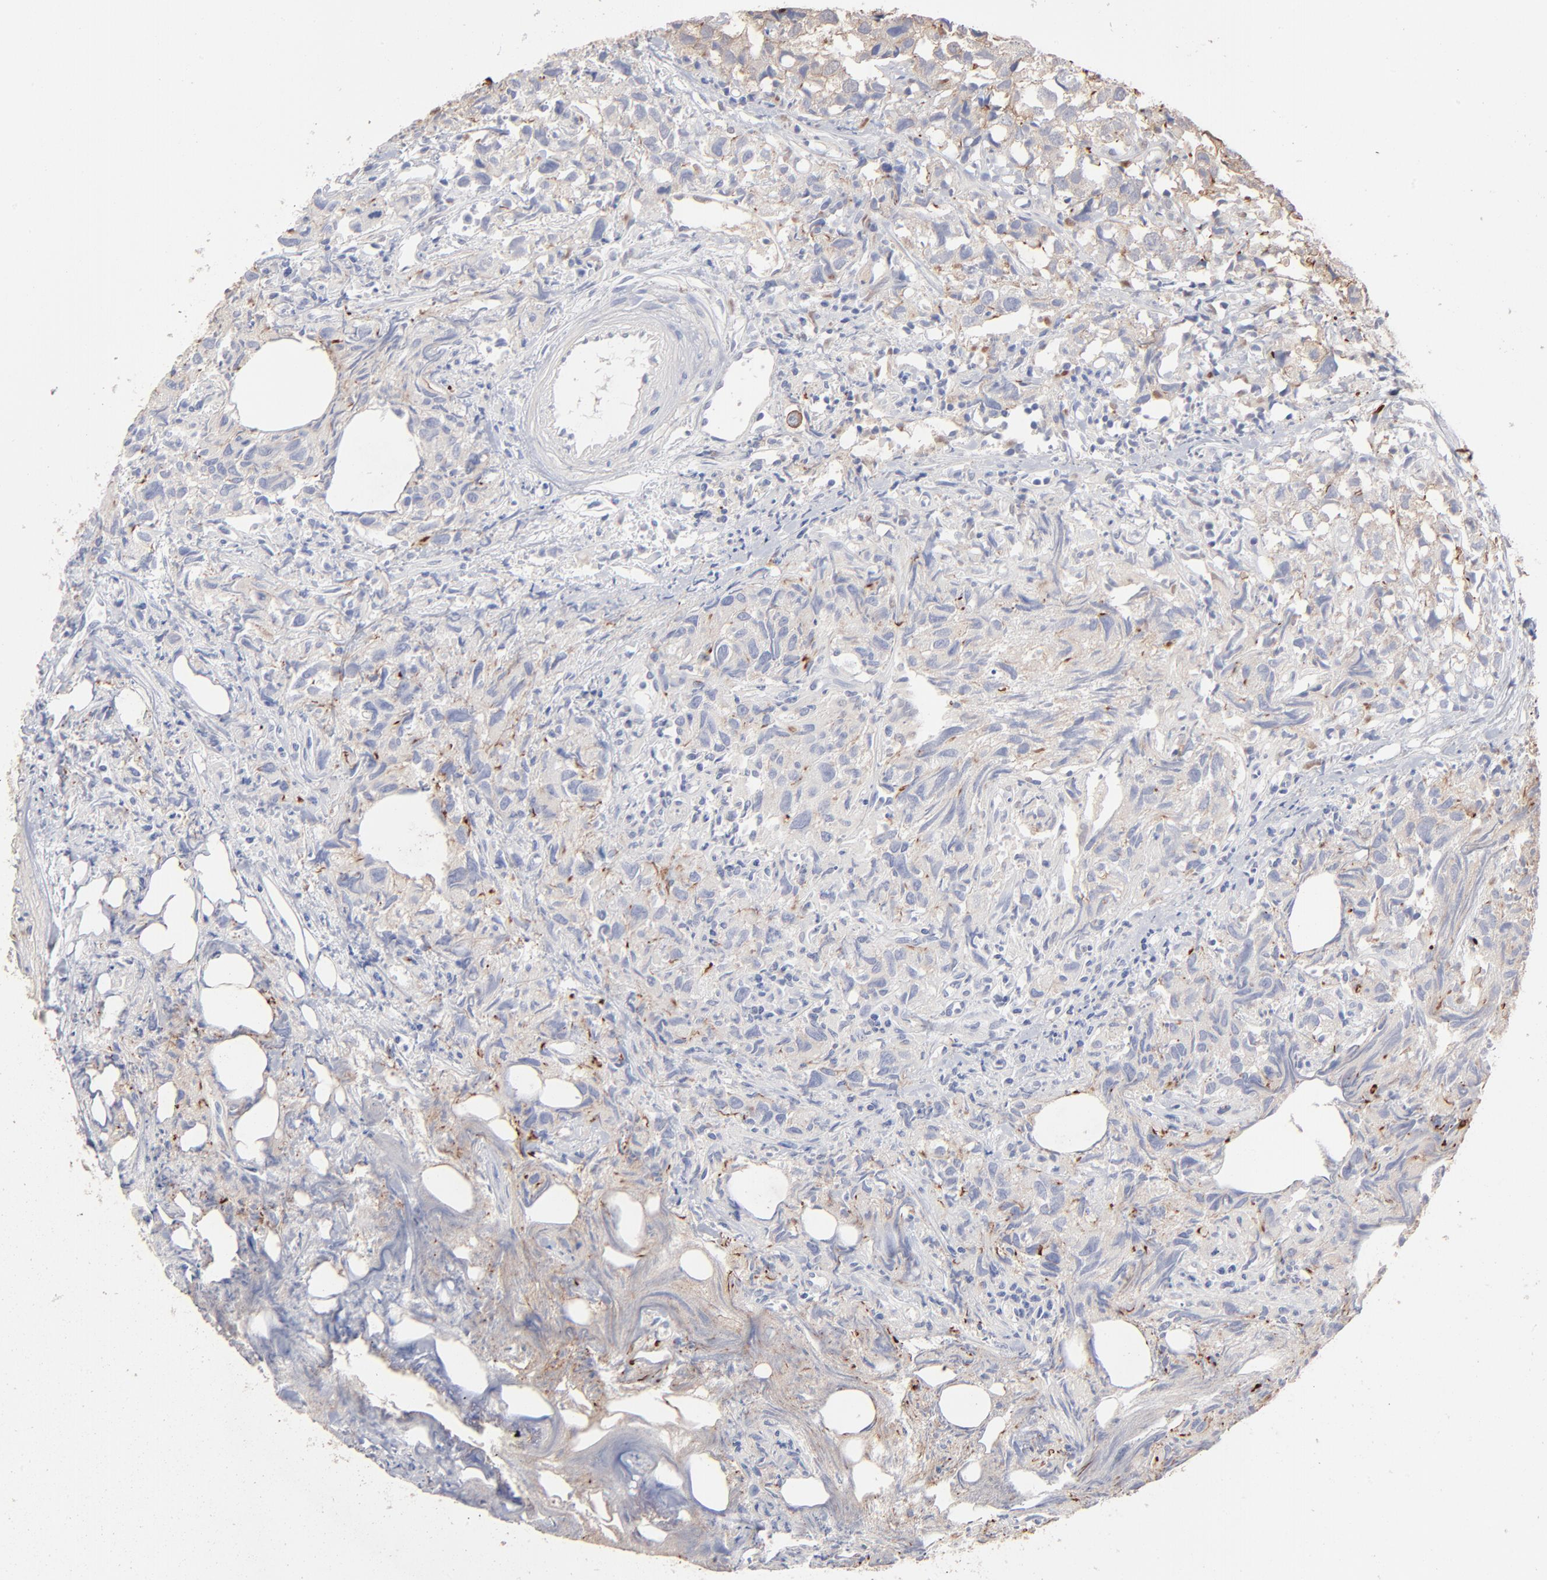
{"staining": {"intensity": "strong", "quantity": ">75%", "location": "cytoplasmic/membranous"}, "tissue": "urothelial cancer", "cell_type": "Tumor cells", "image_type": "cancer", "snomed": [{"axis": "morphology", "description": "Urothelial carcinoma, High grade"}, {"axis": "topography", "description": "Urinary bladder"}], "caption": "DAB immunohistochemical staining of urothelial cancer exhibits strong cytoplasmic/membranous protein staining in about >75% of tumor cells.", "gene": "ARHGEF6", "patient": {"sex": "female", "age": 75}}